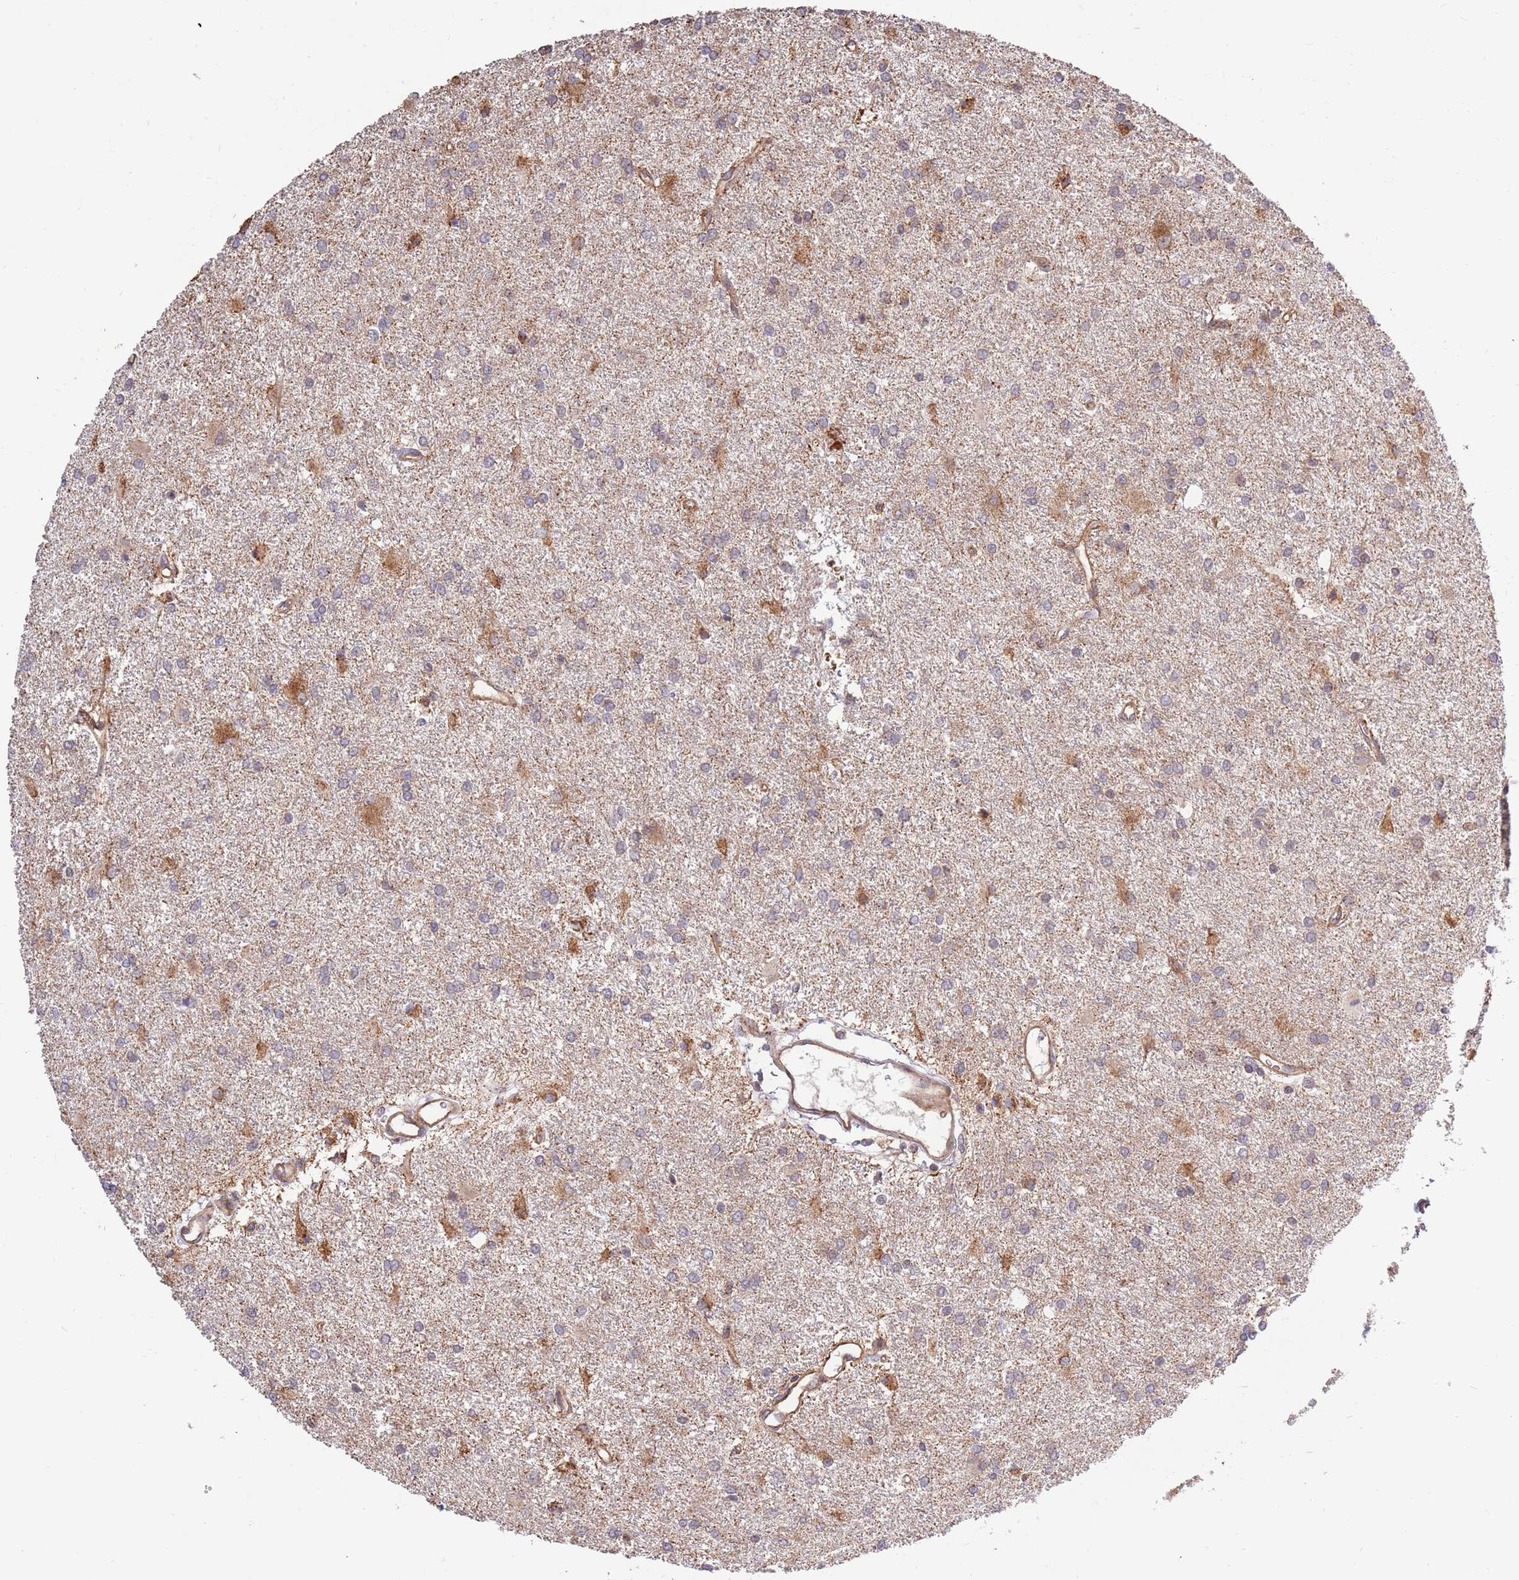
{"staining": {"intensity": "negative", "quantity": "none", "location": "none"}, "tissue": "glioma", "cell_type": "Tumor cells", "image_type": "cancer", "snomed": [{"axis": "morphology", "description": "Glioma, malignant, High grade"}, {"axis": "topography", "description": "Brain"}], "caption": "This is a image of immunohistochemistry staining of malignant glioma (high-grade), which shows no expression in tumor cells.", "gene": "HAUS3", "patient": {"sex": "female", "age": 50}}